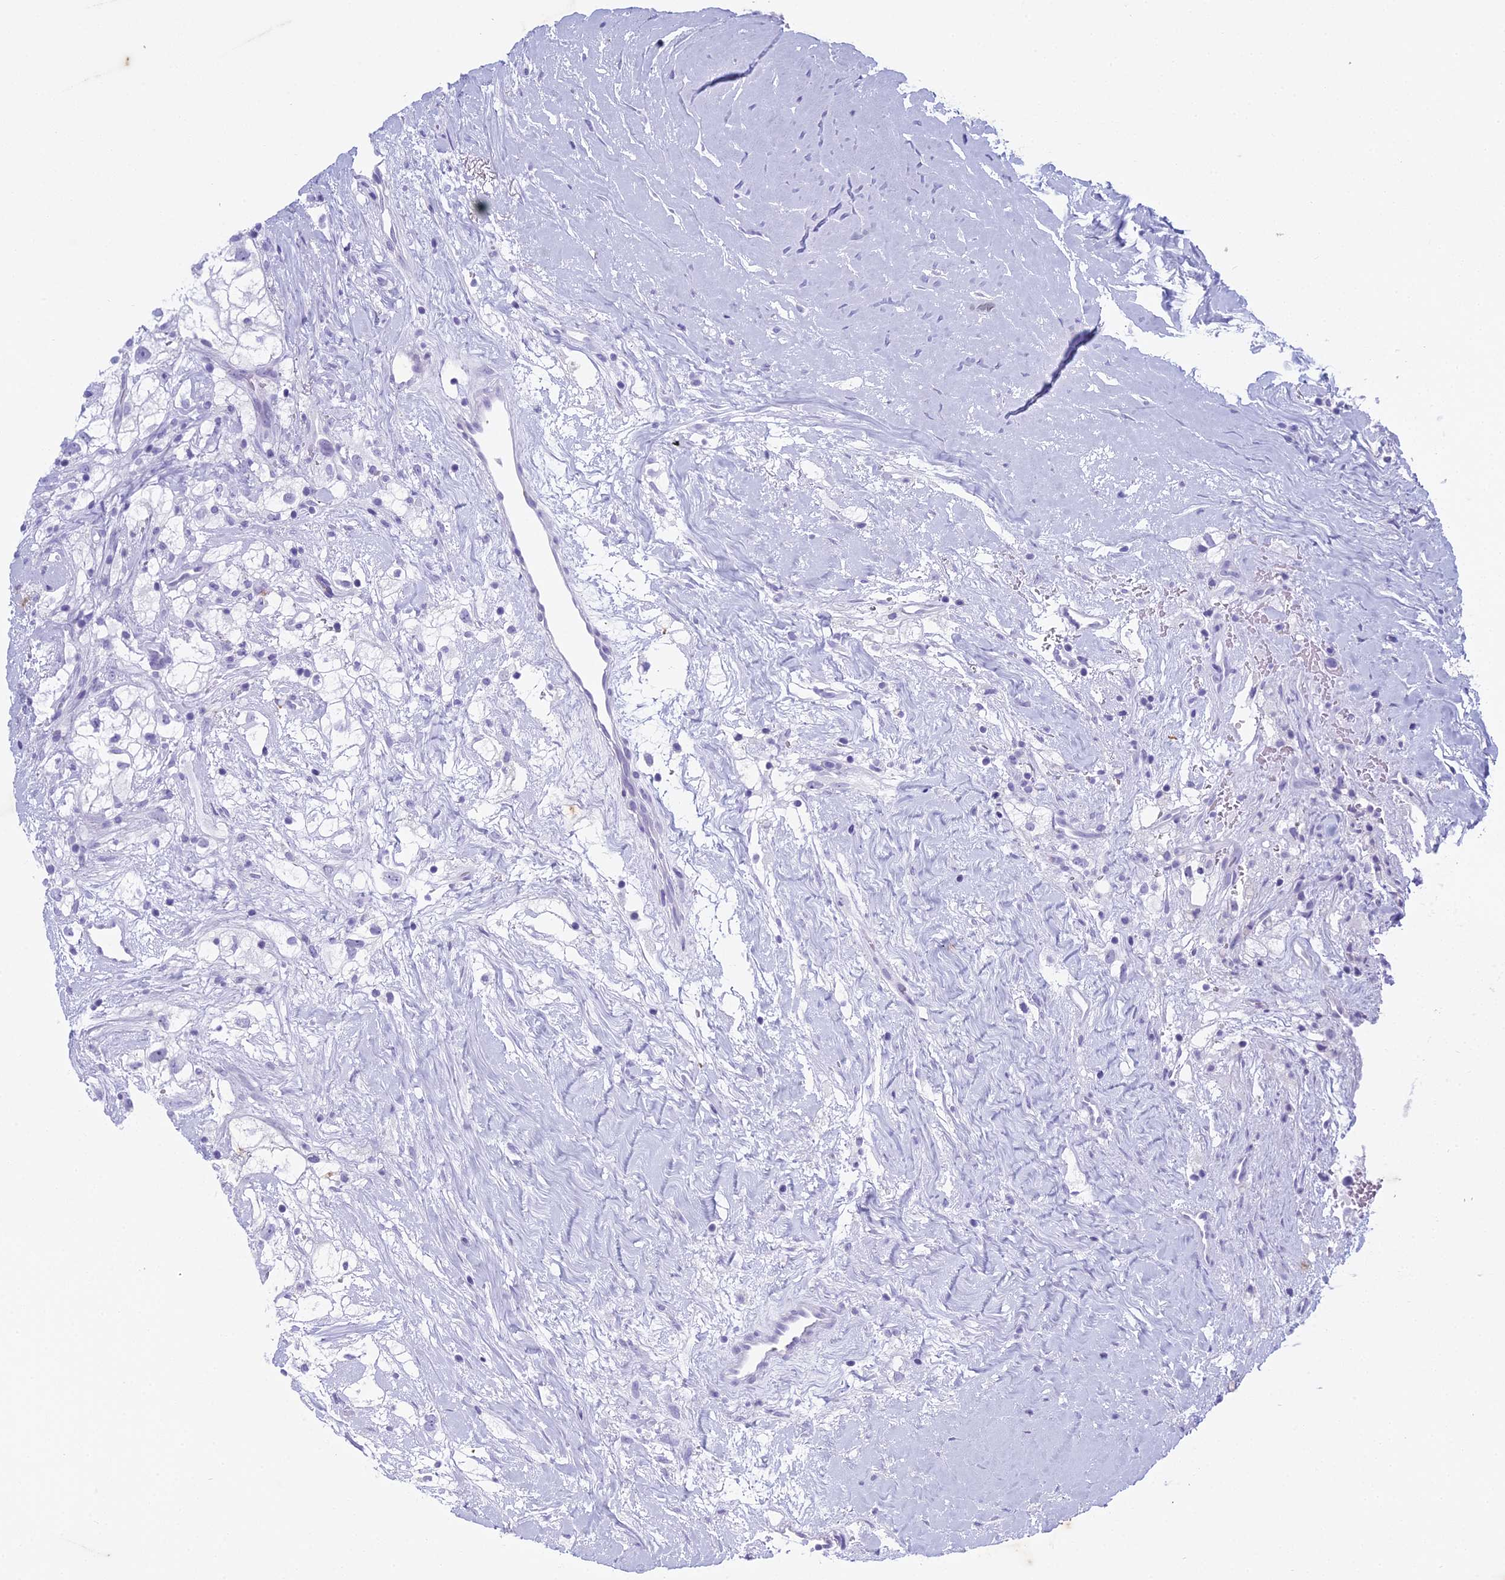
{"staining": {"intensity": "negative", "quantity": "none", "location": "none"}, "tissue": "renal cancer", "cell_type": "Tumor cells", "image_type": "cancer", "snomed": [{"axis": "morphology", "description": "Adenocarcinoma, NOS"}, {"axis": "topography", "description": "Kidney"}], "caption": "Immunohistochemical staining of human renal cancer exhibits no significant expression in tumor cells.", "gene": "HMGB4", "patient": {"sex": "male", "age": 59}}